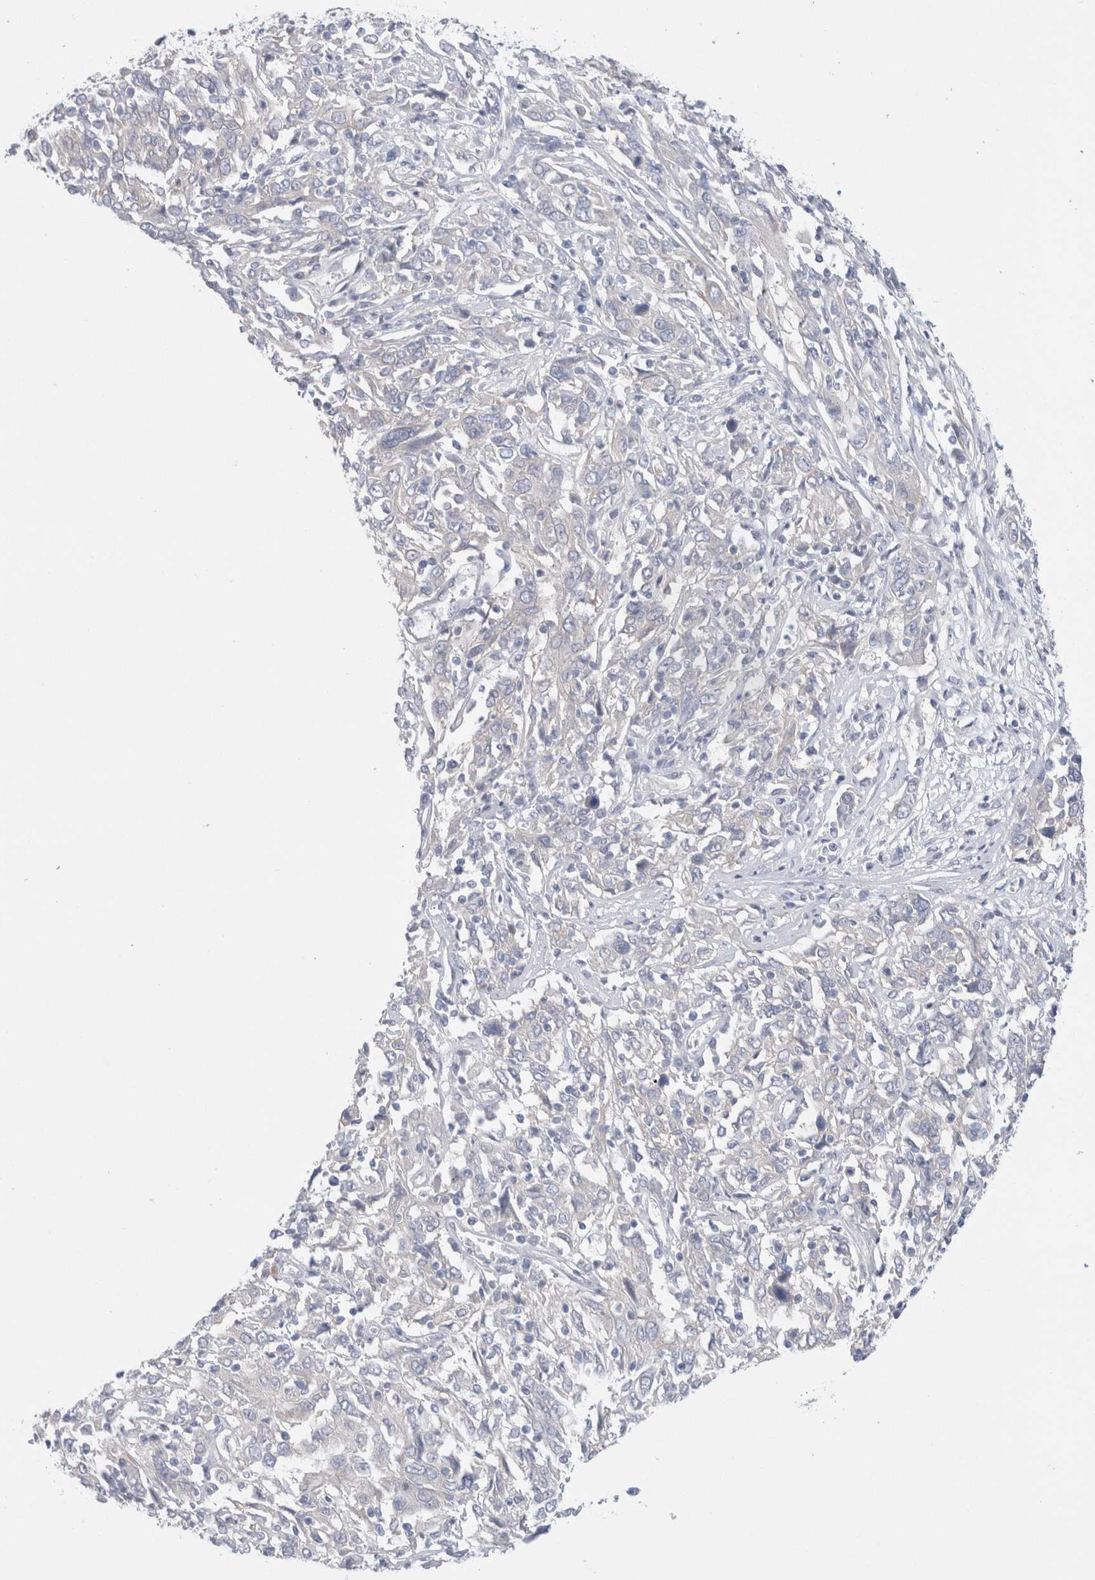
{"staining": {"intensity": "negative", "quantity": "none", "location": "none"}, "tissue": "cervical cancer", "cell_type": "Tumor cells", "image_type": "cancer", "snomed": [{"axis": "morphology", "description": "Squamous cell carcinoma, NOS"}, {"axis": "topography", "description": "Cervix"}], "caption": "Immunohistochemistry image of human cervical squamous cell carcinoma stained for a protein (brown), which exhibits no expression in tumor cells.", "gene": "WIPF2", "patient": {"sex": "female", "age": 46}}